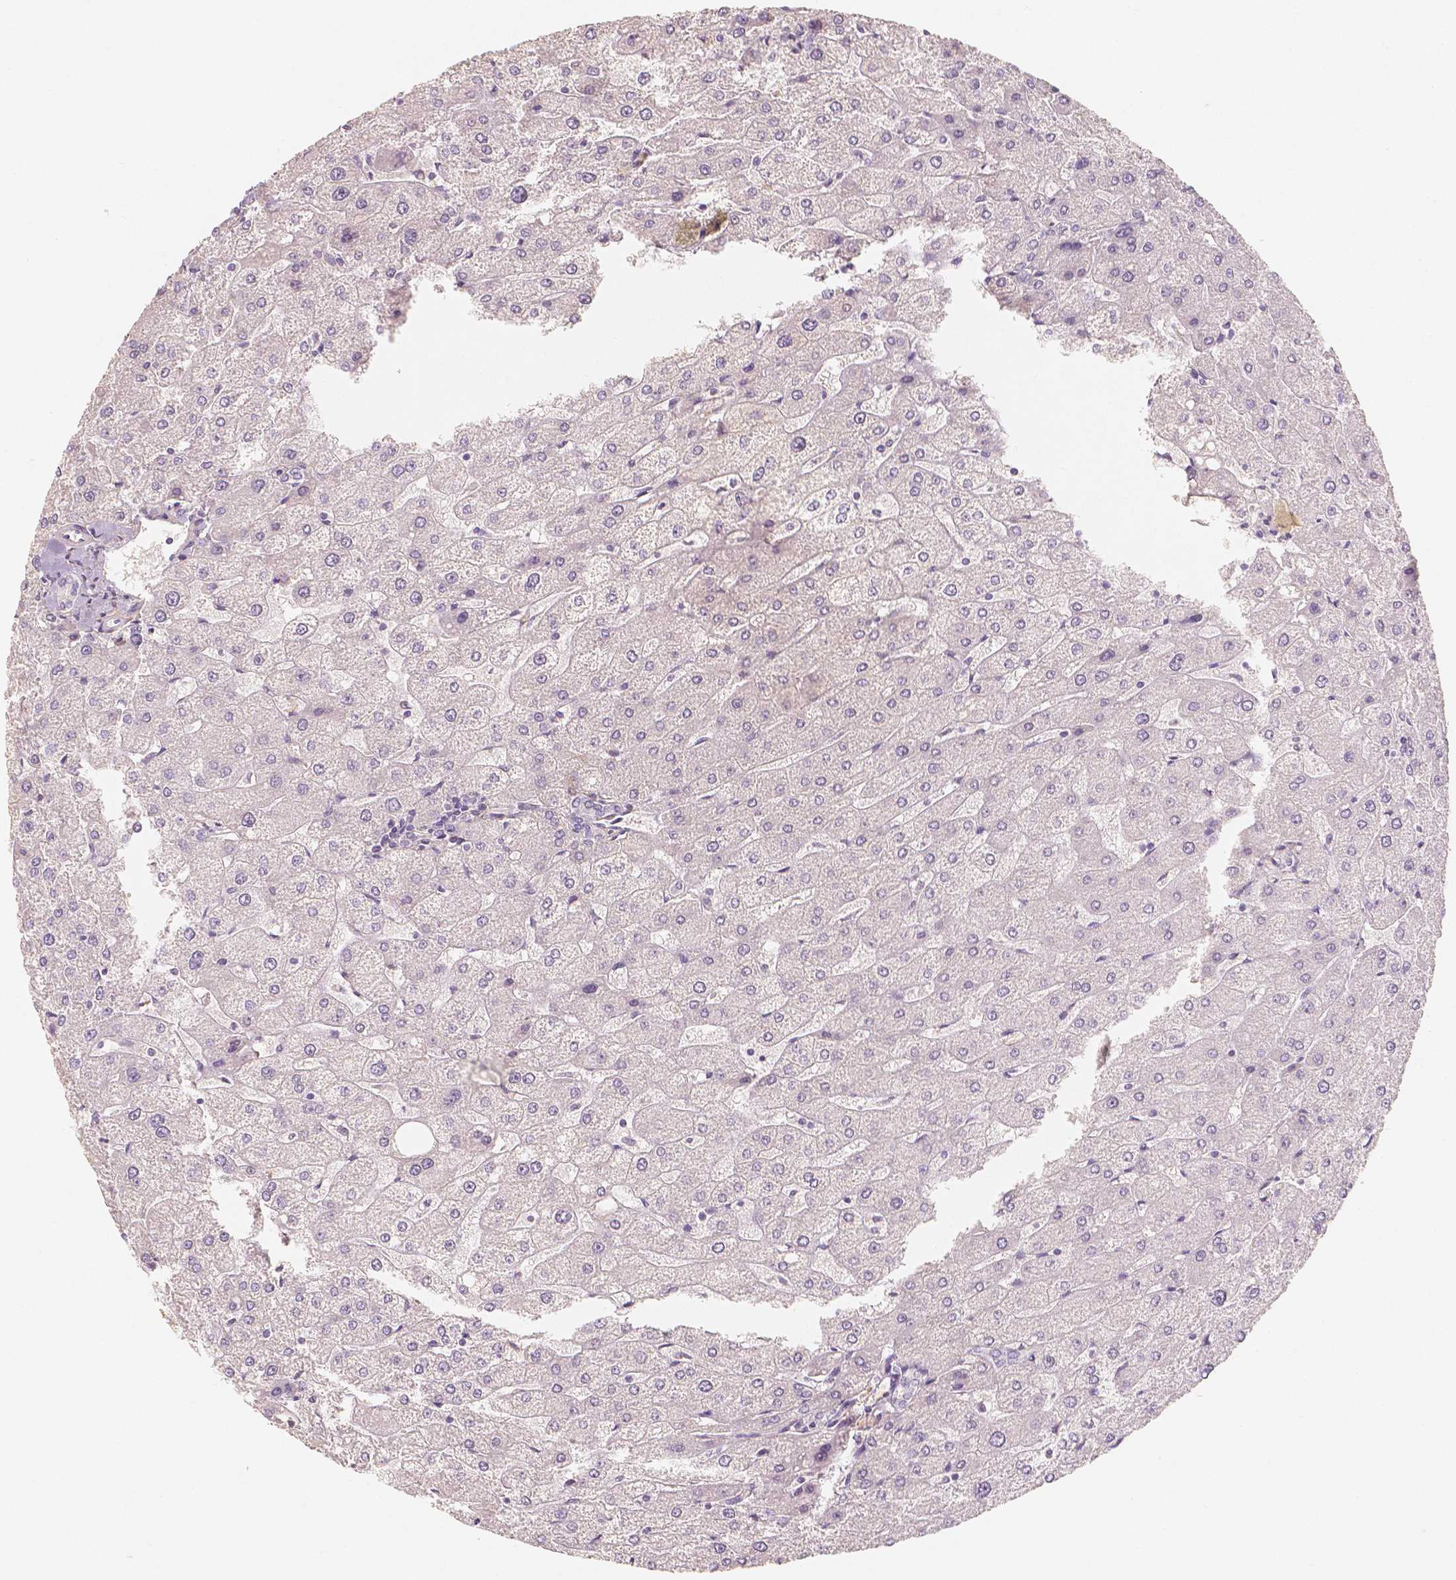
{"staining": {"intensity": "negative", "quantity": "none", "location": "none"}, "tissue": "liver", "cell_type": "Cholangiocytes", "image_type": "normal", "snomed": [{"axis": "morphology", "description": "Normal tissue, NOS"}, {"axis": "topography", "description": "Liver"}], "caption": "The histopathology image demonstrates no staining of cholangiocytes in normal liver.", "gene": "THY1", "patient": {"sex": "male", "age": 67}}